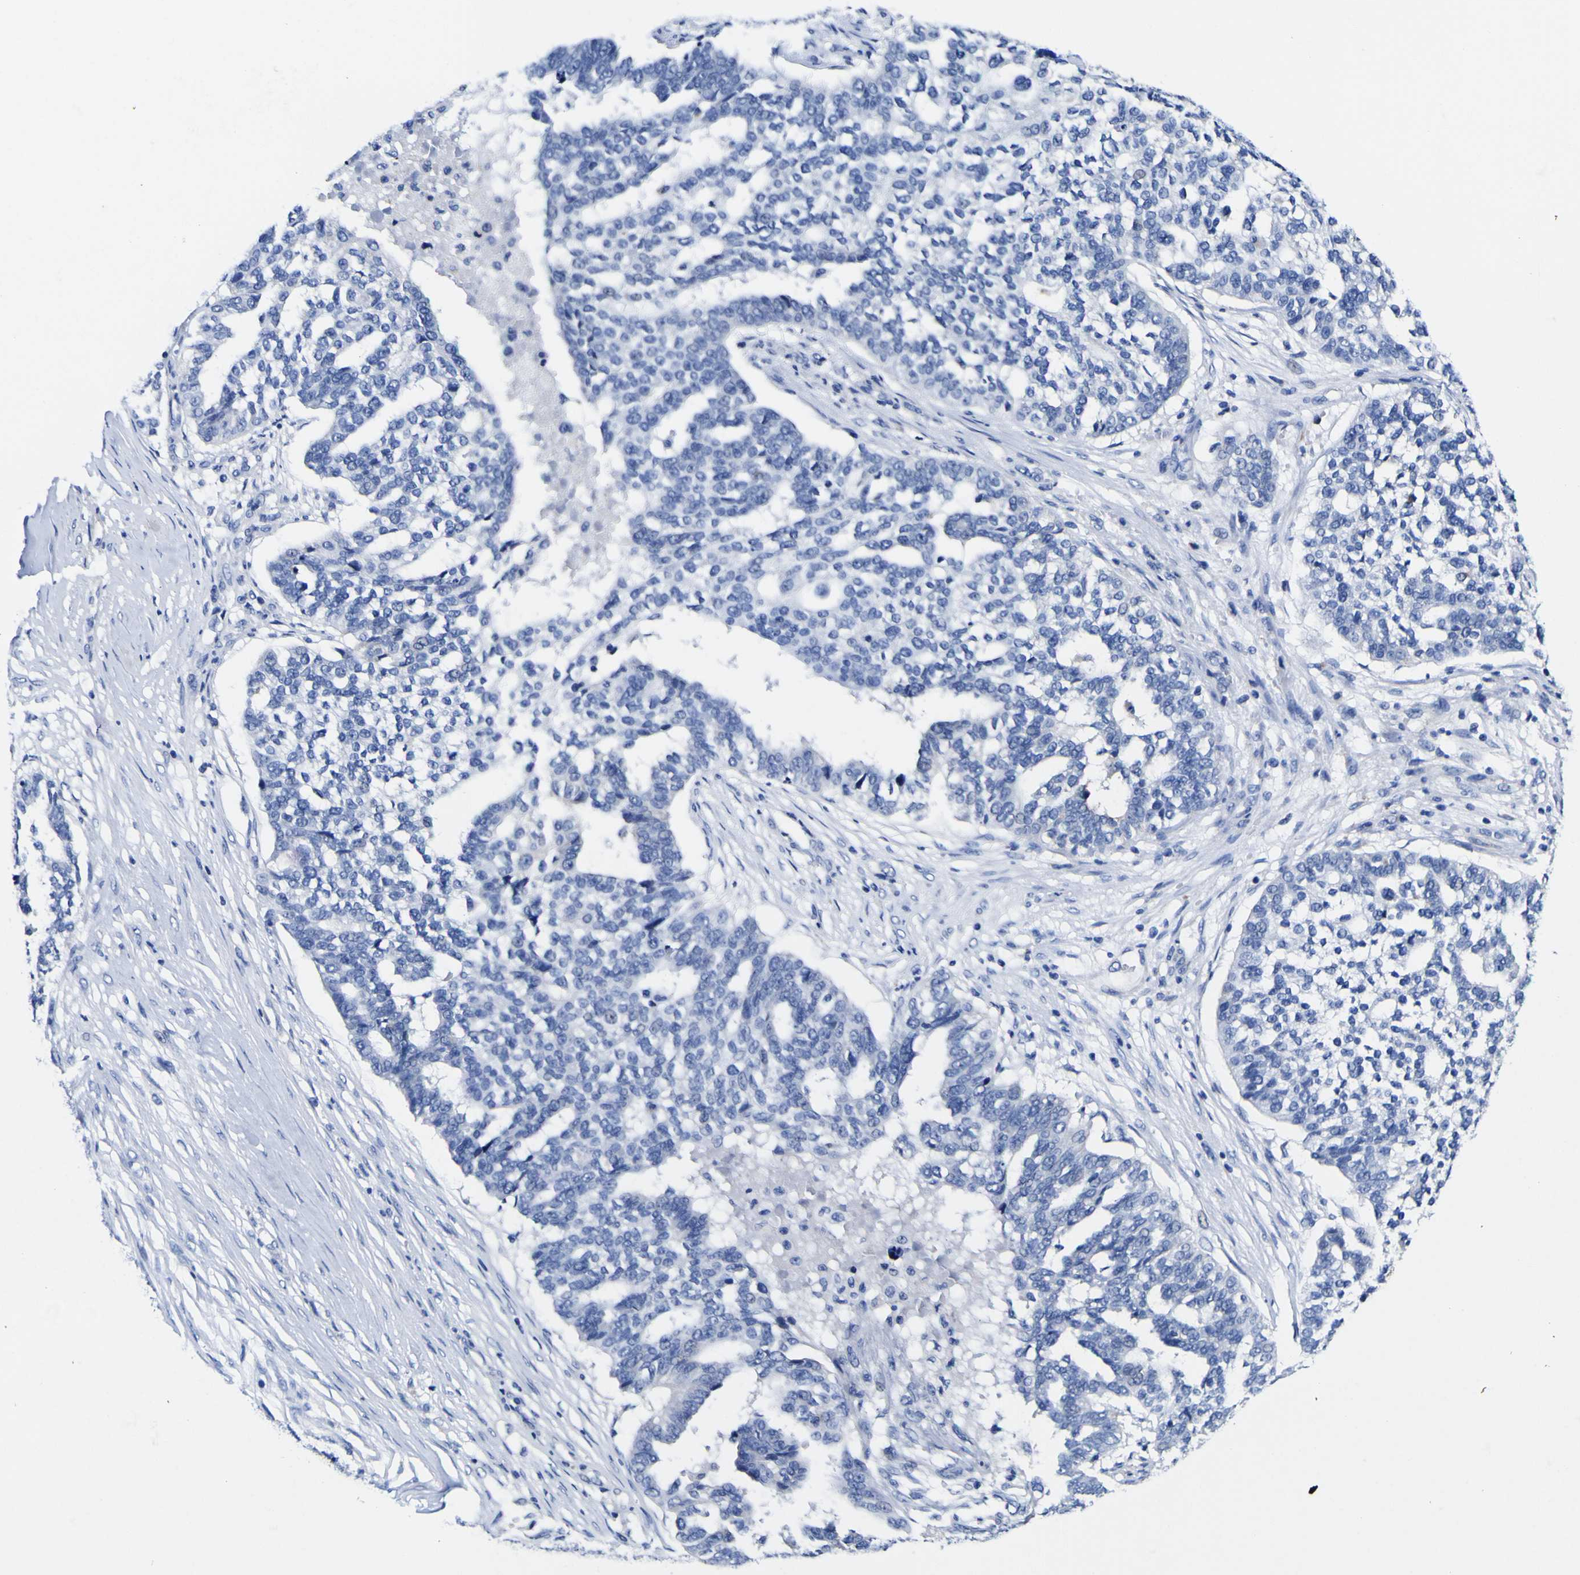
{"staining": {"intensity": "negative", "quantity": "none", "location": "none"}, "tissue": "ovarian cancer", "cell_type": "Tumor cells", "image_type": "cancer", "snomed": [{"axis": "morphology", "description": "Cystadenocarcinoma, serous, NOS"}, {"axis": "topography", "description": "Ovary"}], "caption": "The histopathology image shows no staining of tumor cells in serous cystadenocarcinoma (ovarian).", "gene": "HLA-DQA1", "patient": {"sex": "female", "age": 59}}